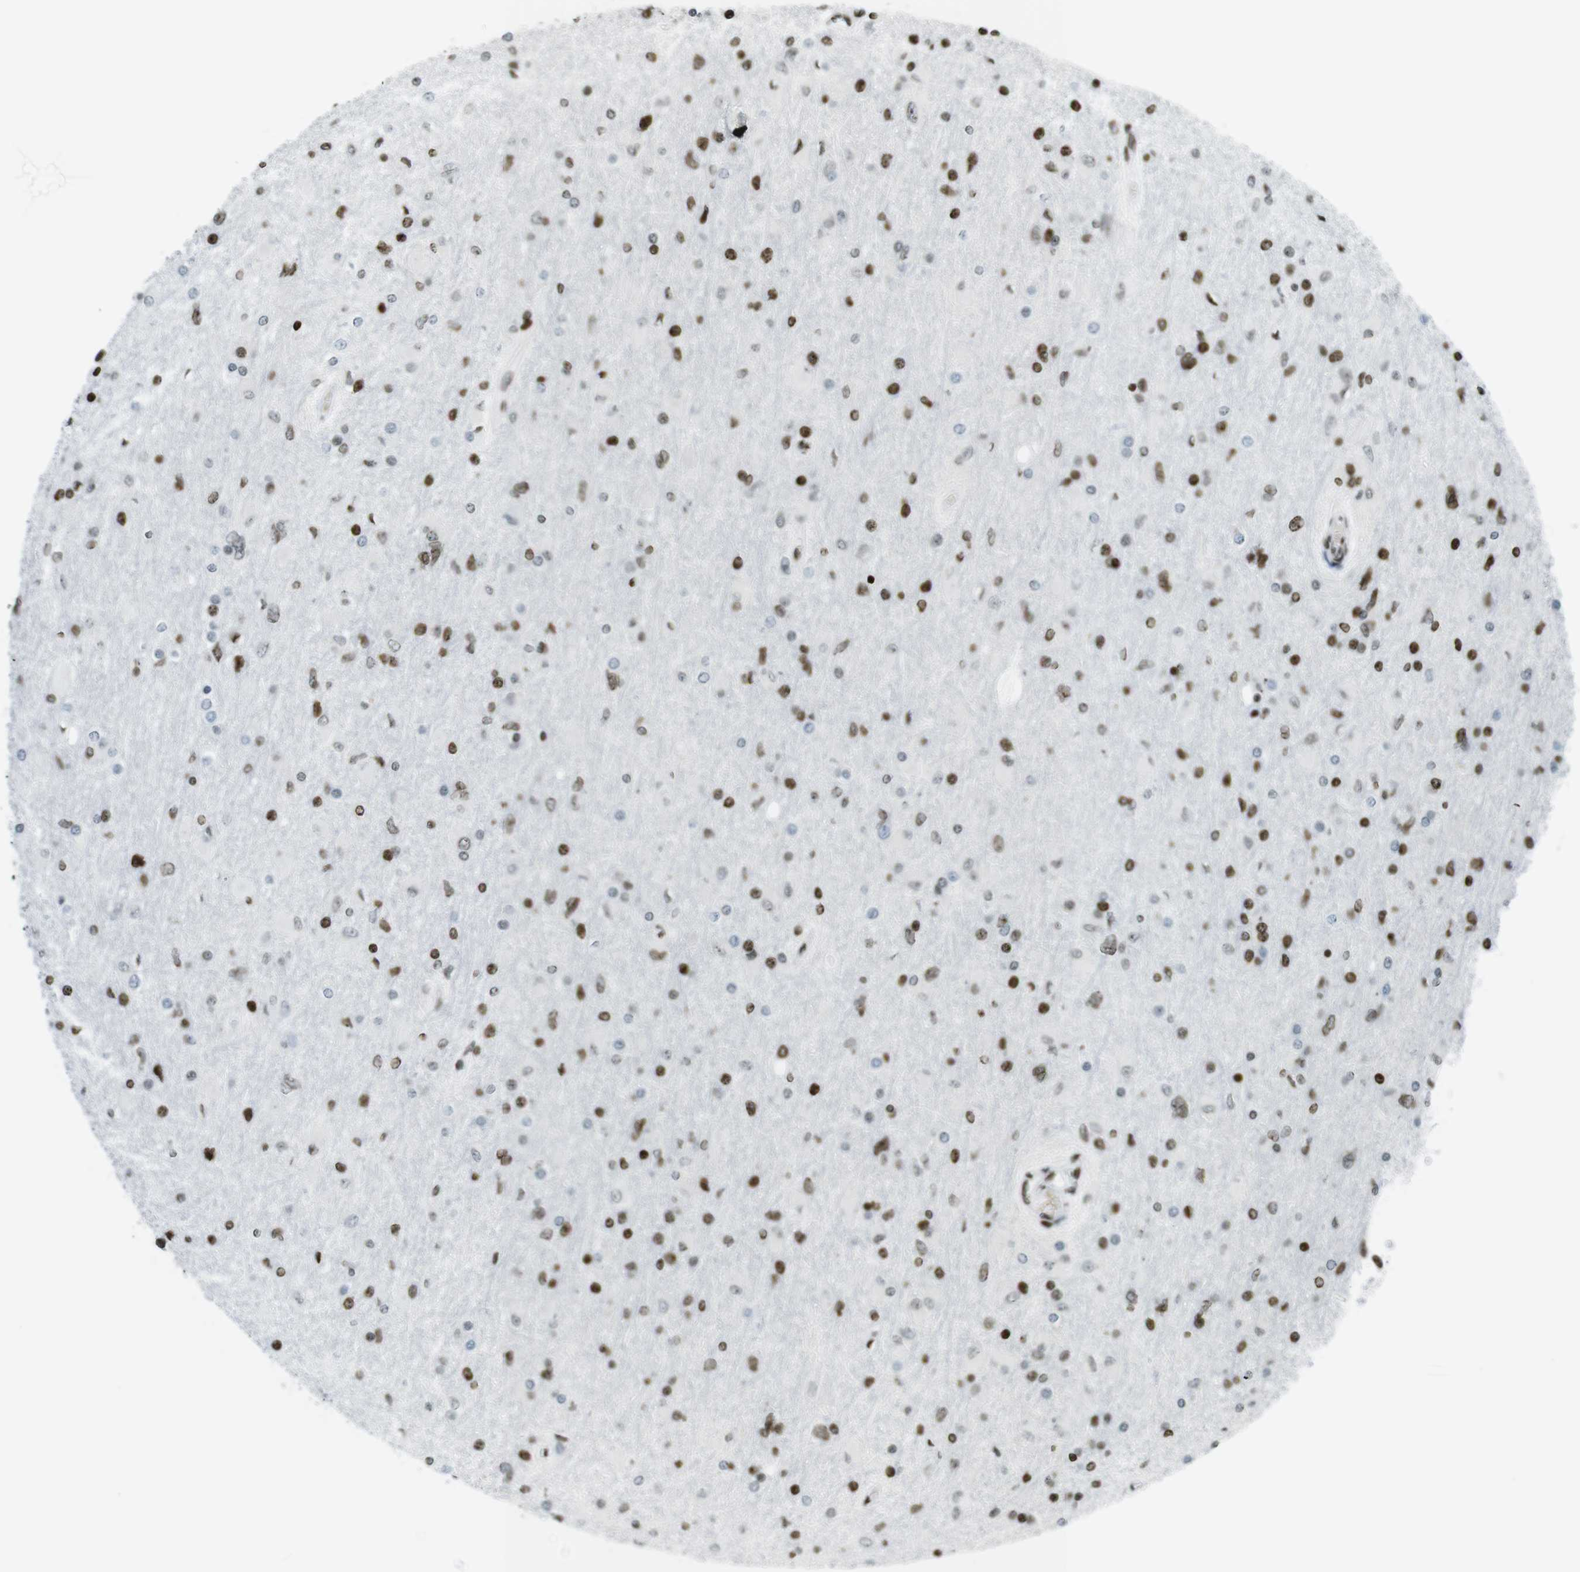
{"staining": {"intensity": "strong", "quantity": "25%-75%", "location": "nuclear"}, "tissue": "glioma", "cell_type": "Tumor cells", "image_type": "cancer", "snomed": [{"axis": "morphology", "description": "Glioma, malignant, High grade"}, {"axis": "topography", "description": "Cerebral cortex"}], "caption": "Immunohistochemical staining of glioma exhibits strong nuclear protein positivity in about 25%-75% of tumor cells.", "gene": "H2AC8", "patient": {"sex": "female", "age": 36}}